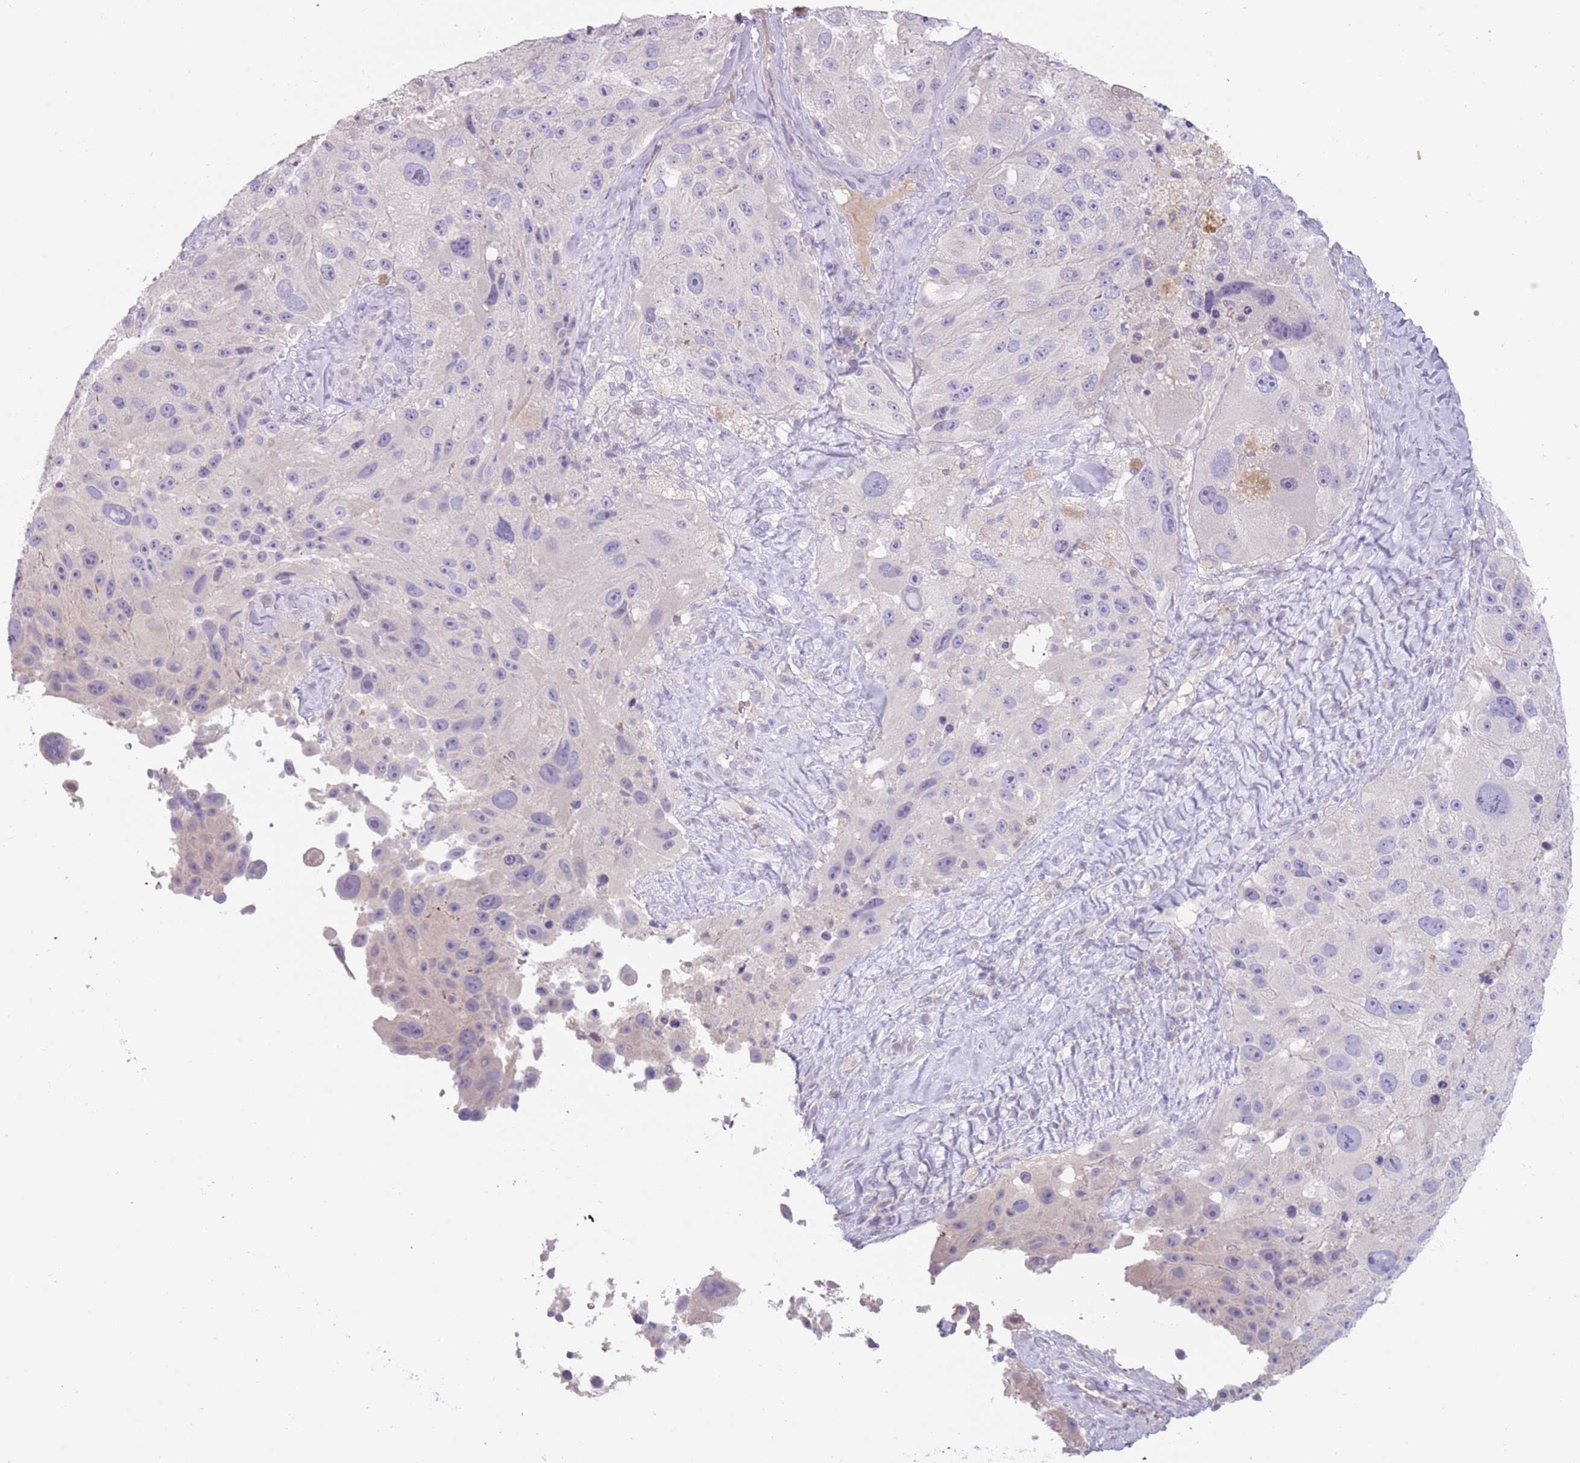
{"staining": {"intensity": "negative", "quantity": "none", "location": "none"}, "tissue": "melanoma", "cell_type": "Tumor cells", "image_type": "cancer", "snomed": [{"axis": "morphology", "description": "Malignant melanoma, Metastatic site"}, {"axis": "topography", "description": "Lymph node"}], "caption": "Immunohistochemistry image of neoplastic tissue: malignant melanoma (metastatic site) stained with DAB (3,3'-diaminobenzidine) exhibits no significant protein expression in tumor cells.", "gene": "DDX4", "patient": {"sex": "male", "age": 62}}